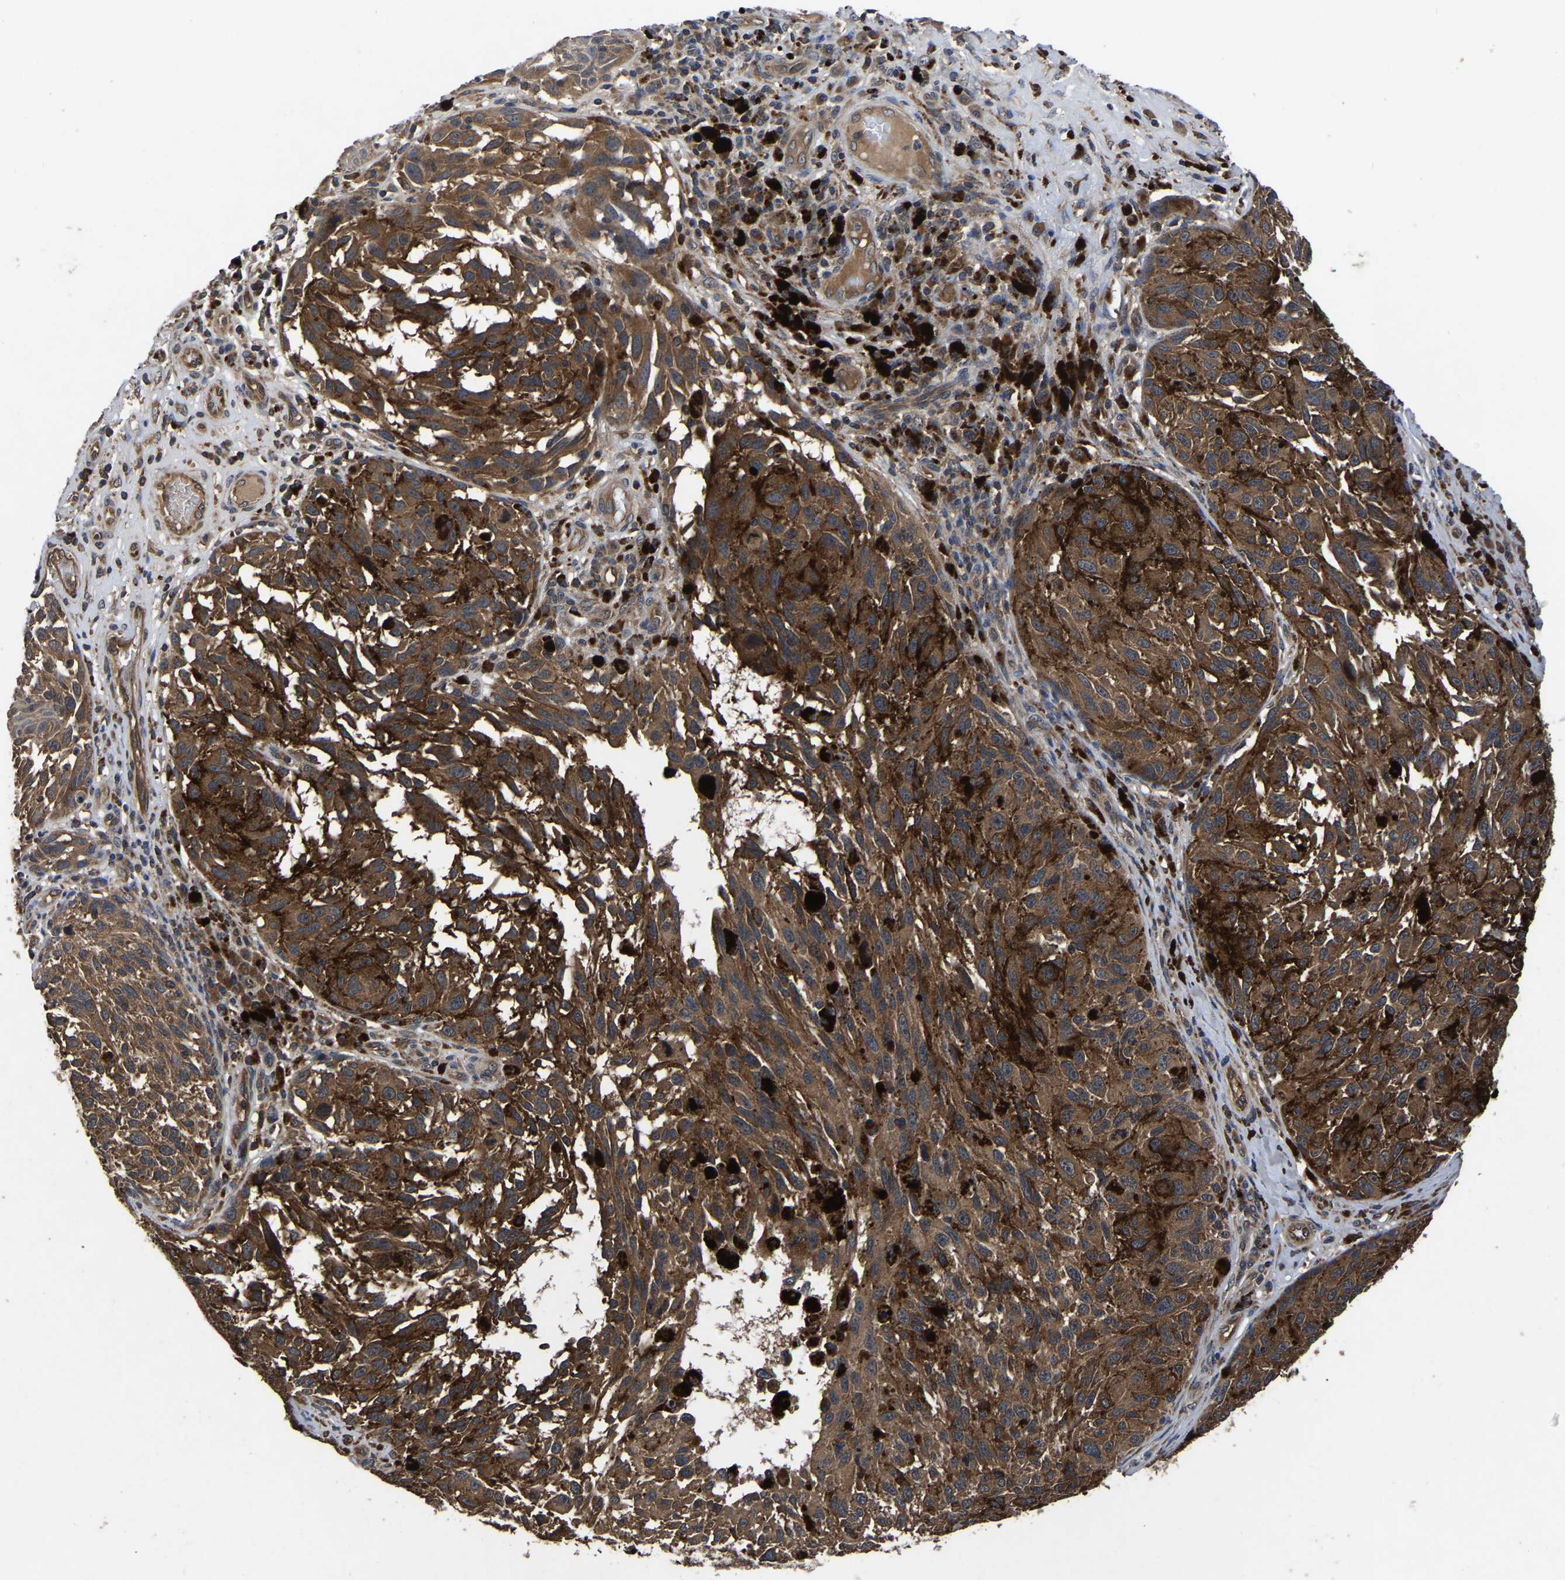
{"staining": {"intensity": "moderate", "quantity": ">75%", "location": "cytoplasmic/membranous"}, "tissue": "melanoma", "cell_type": "Tumor cells", "image_type": "cancer", "snomed": [{"axis": "morphology", "description": "Malignant melanoma, NOS"}, {"axis": "topography", "description": "Skin"}], "caption": "Melanoma stained for a protein (brown) exhibits moderate cytoplasmic/membranous positive positivity in about >75% of tumor cells.", "gene": "CRYZL1", "patient": {"sex": "female", "age": 73}}